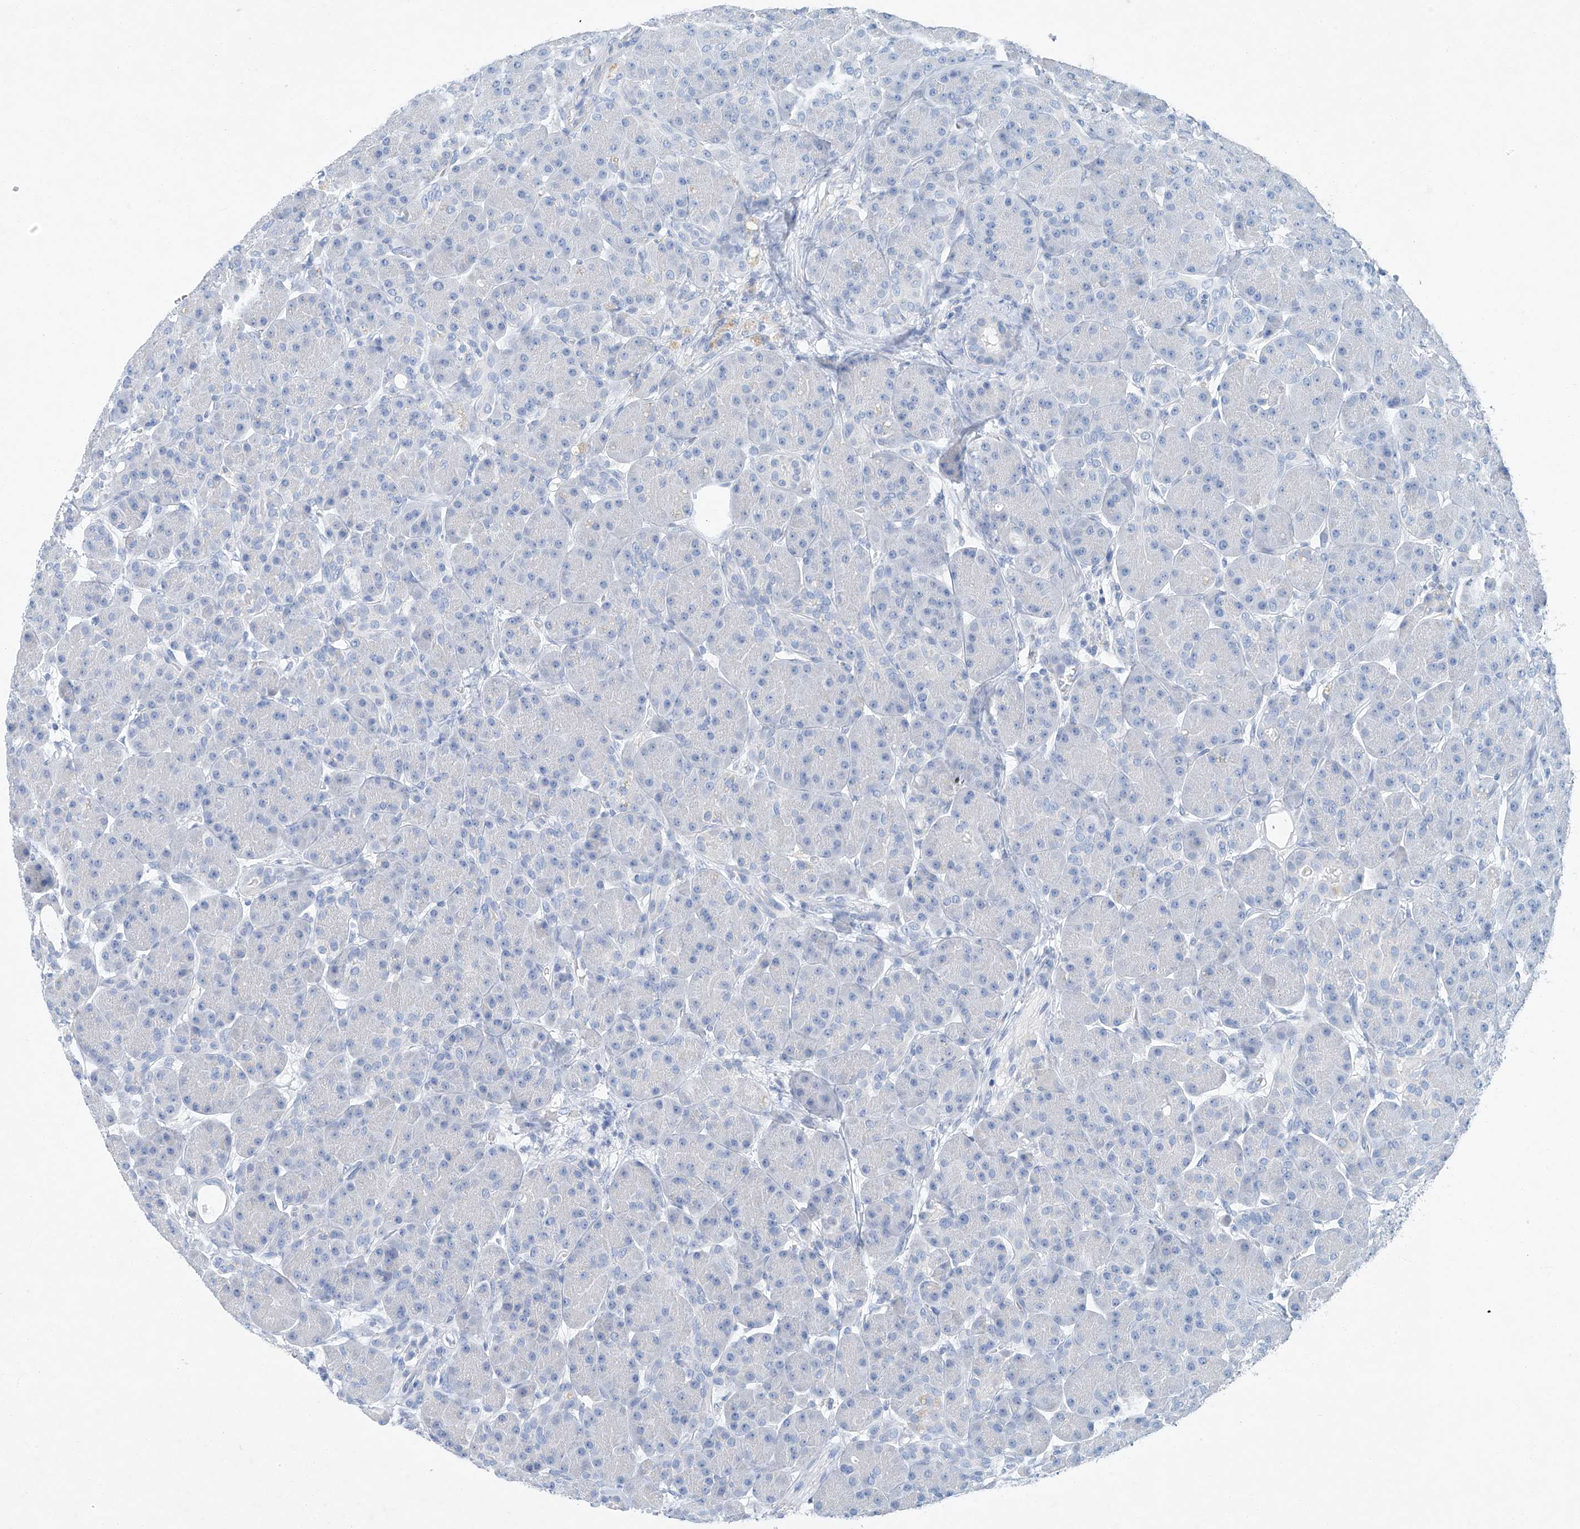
{"staining": {"intensity": "negative", "quantity": "none", "location": "none"}, "tissue": "pancreas", "cell_type": "Exocrine glandular cells", "image_type": "normal", "snomed": [{"axis": "morphology", "description": "Normal tissue, NOS"}, {"axis": "topography", "description": "Pancreas"}], "caption": "The histopathology image exhibits no significant positivity in exocrine glandular cells of pancreas.", "gene": "C1orf87", "patient": {"sex": "male", "age": 63}}